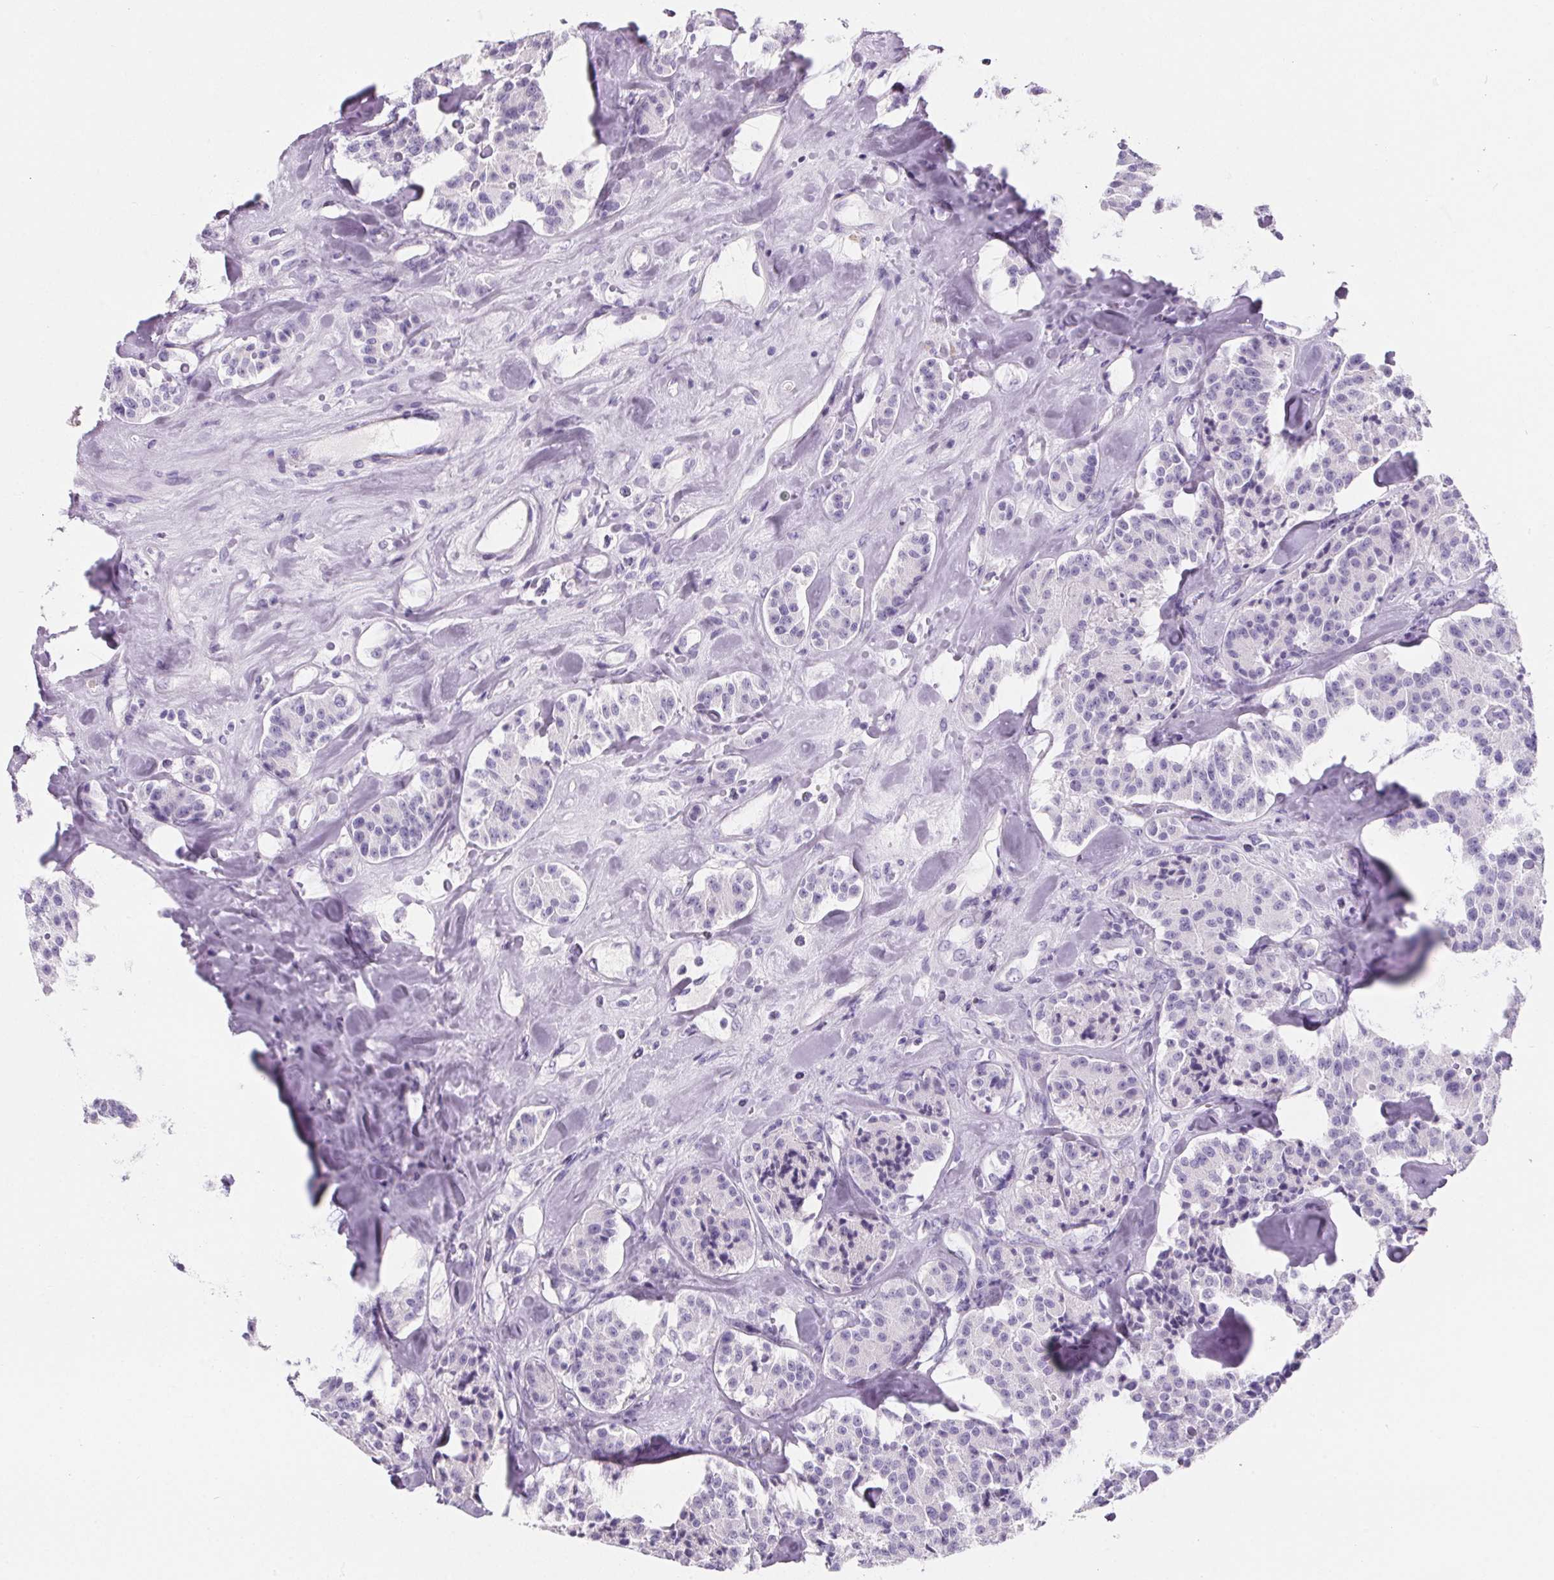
{"staining": {"intensity": "negative", "quantity": "none", "location": "none"}, "tissue": "carcinoid", "cell_type": "Tumor cells", "image_type": "cancer", "snomed": [{"axis": "morphology", "description": "Carcinoid, malignant, NOS"}, {"axis": "topography", "description": "Pancreas"}], "caption": "Malignant carcinoid stained for a protein using immunohistochemistry demonstrates no staining tumor cells.", "gene": "ADRB1", "patient": {"sex": "male", "age": 41}}